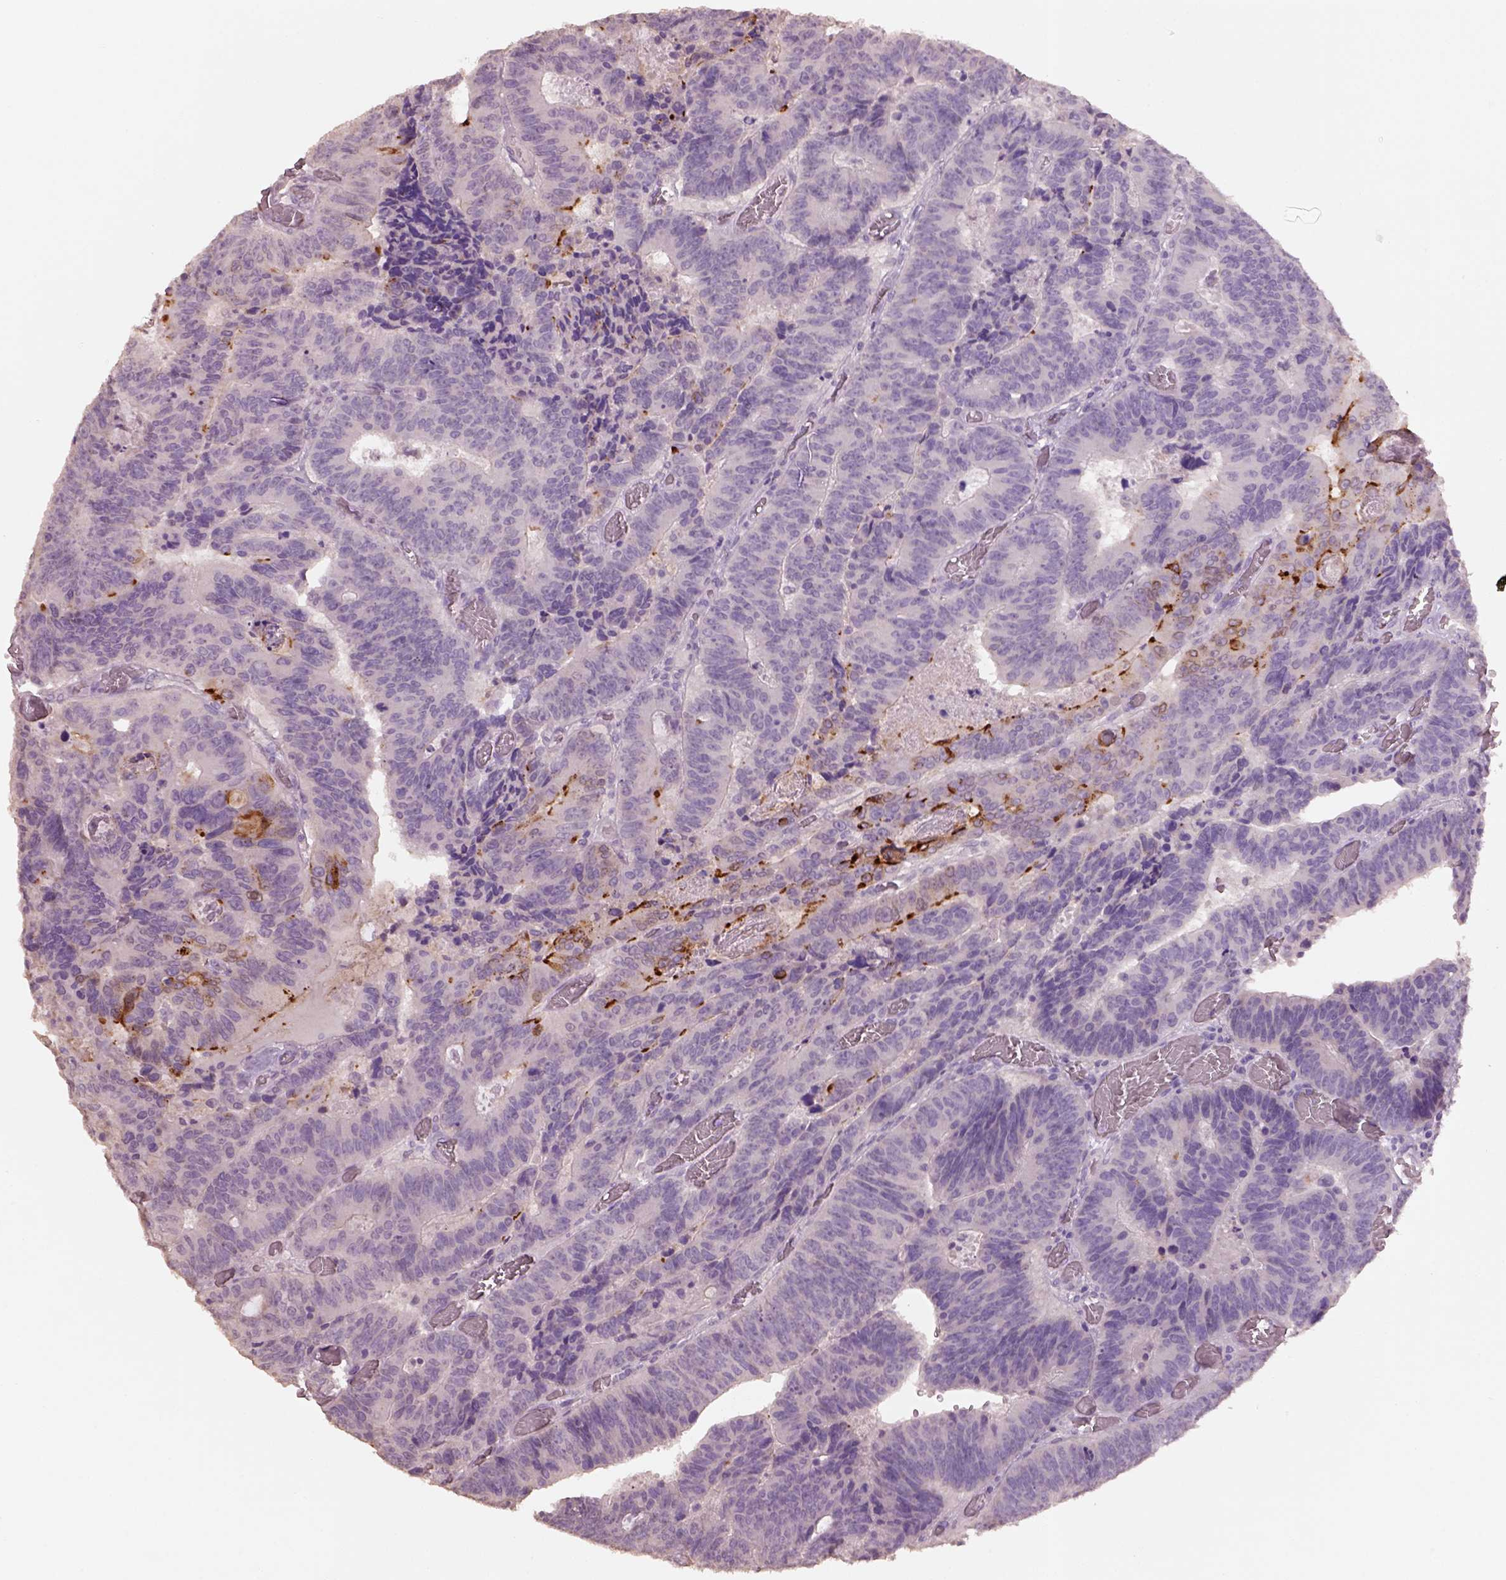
{"staining": {"intensity": "negative", "quantity": "none", "location": "none"}, "tissue": "colorectal cancer", "cell_type": "Tumor cells", "image_type": "cancer", "snomed": [{"axis": "morphology", "description": "Adenocarcinoma, NOS"}, {"axis": "topography", "description": "Colon"}], "caption": "Colorectal cancer was stained to show a protein in brown. There is no significant positivity in tumor cells.", "gene": "KCNIP3", "patient": {"sex": "female", "age": 82}}